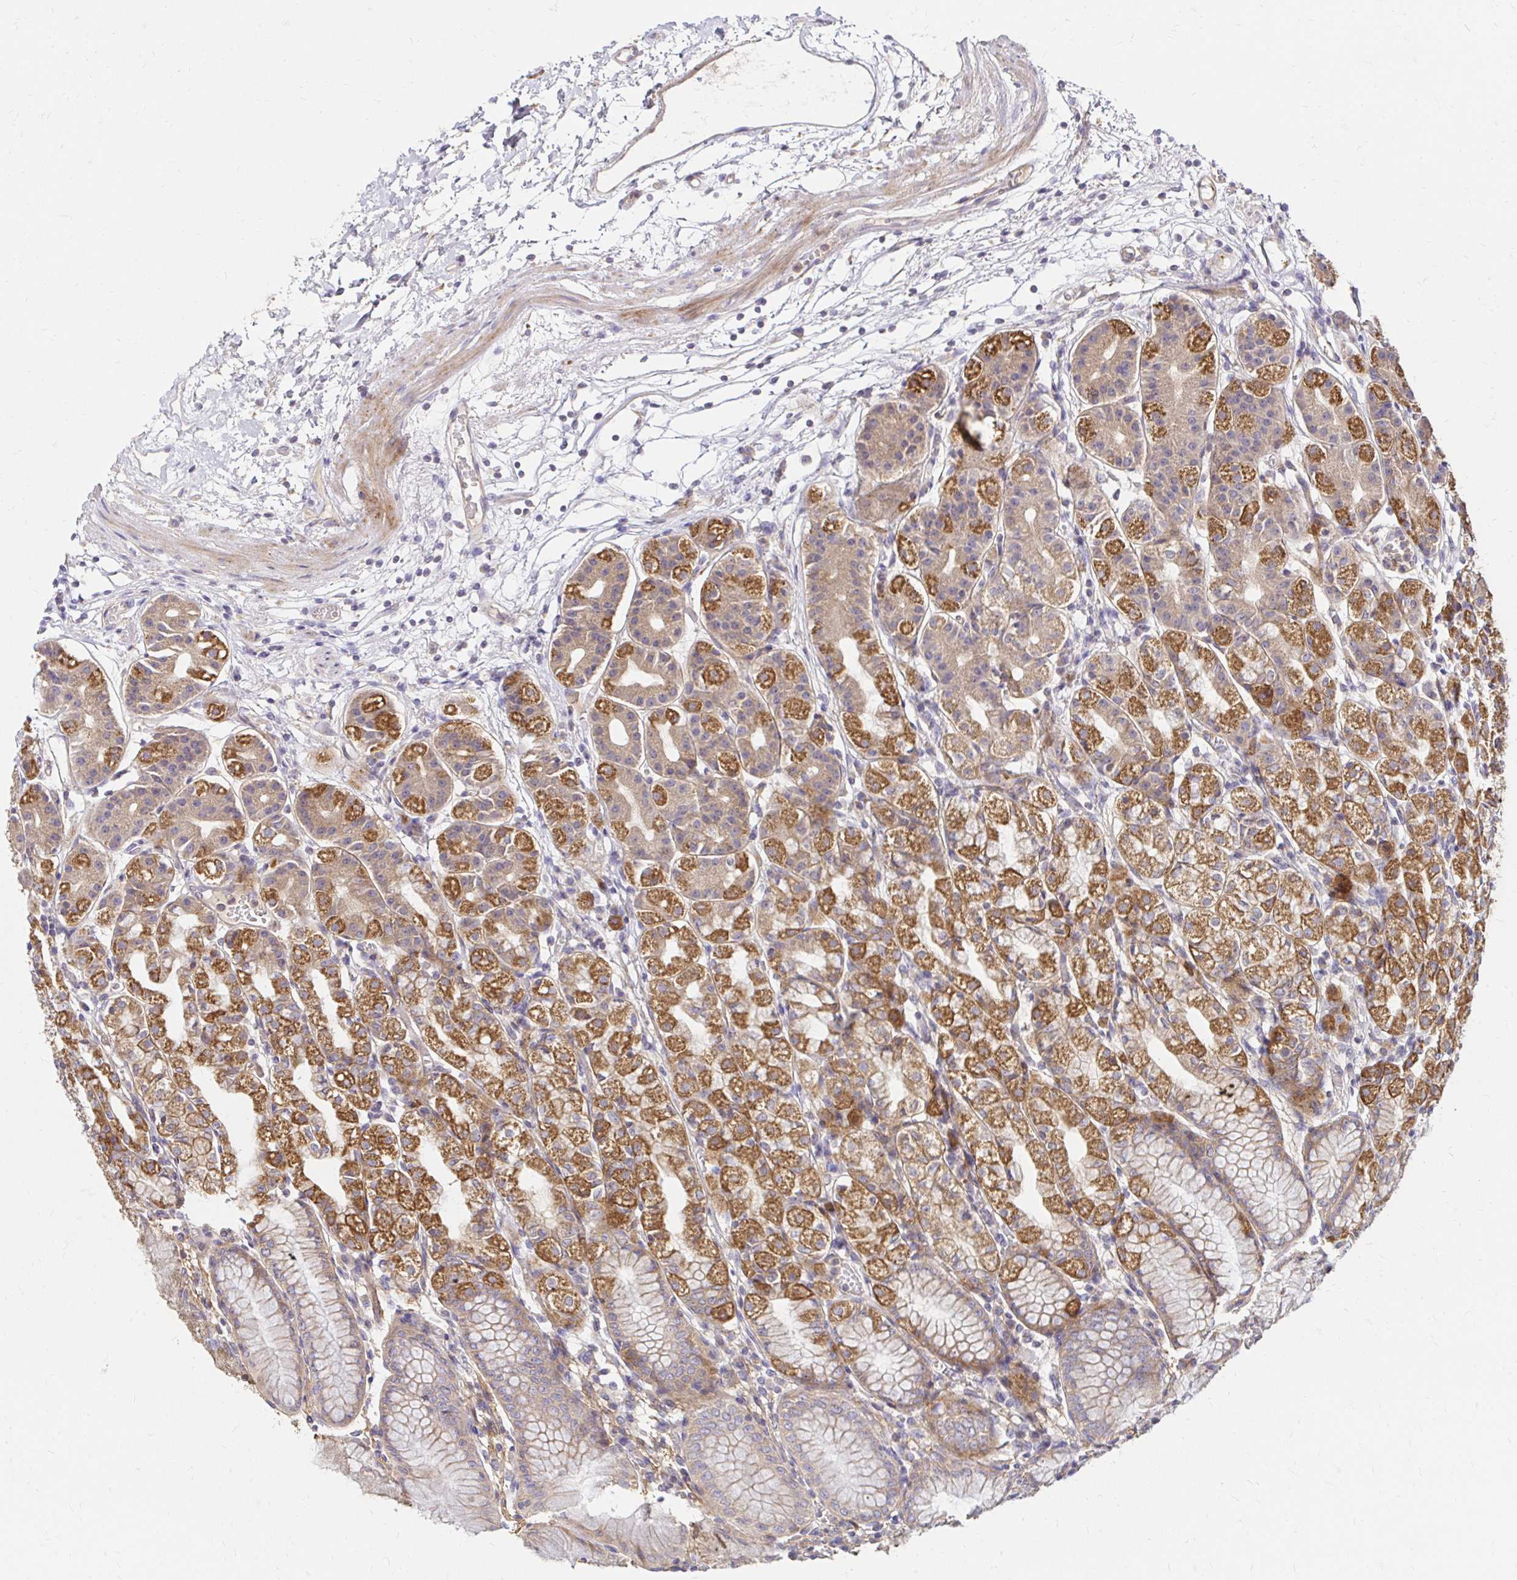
{"staining": {"intensity": "strong", "quantity": "25%-75%", "location": "cytoplasmic/membranous"}, "tissue": "stomach", "cell_type": "Glandular cells", "image_type": "normal", "snomed": [{"axis": "morphology", "description": "Normal tissue, NOS"}, {"axis": "topography", "description": "Stomach"}], "caption": "This micrograph demonstrates immunohistochemistry staining of benign stomach, with high strong cytoplasmic/membranous positivity in about 25%-75% of glandular cells.", "gene": "ITGA2", "patient": {"sex": "female", "age": 57}}